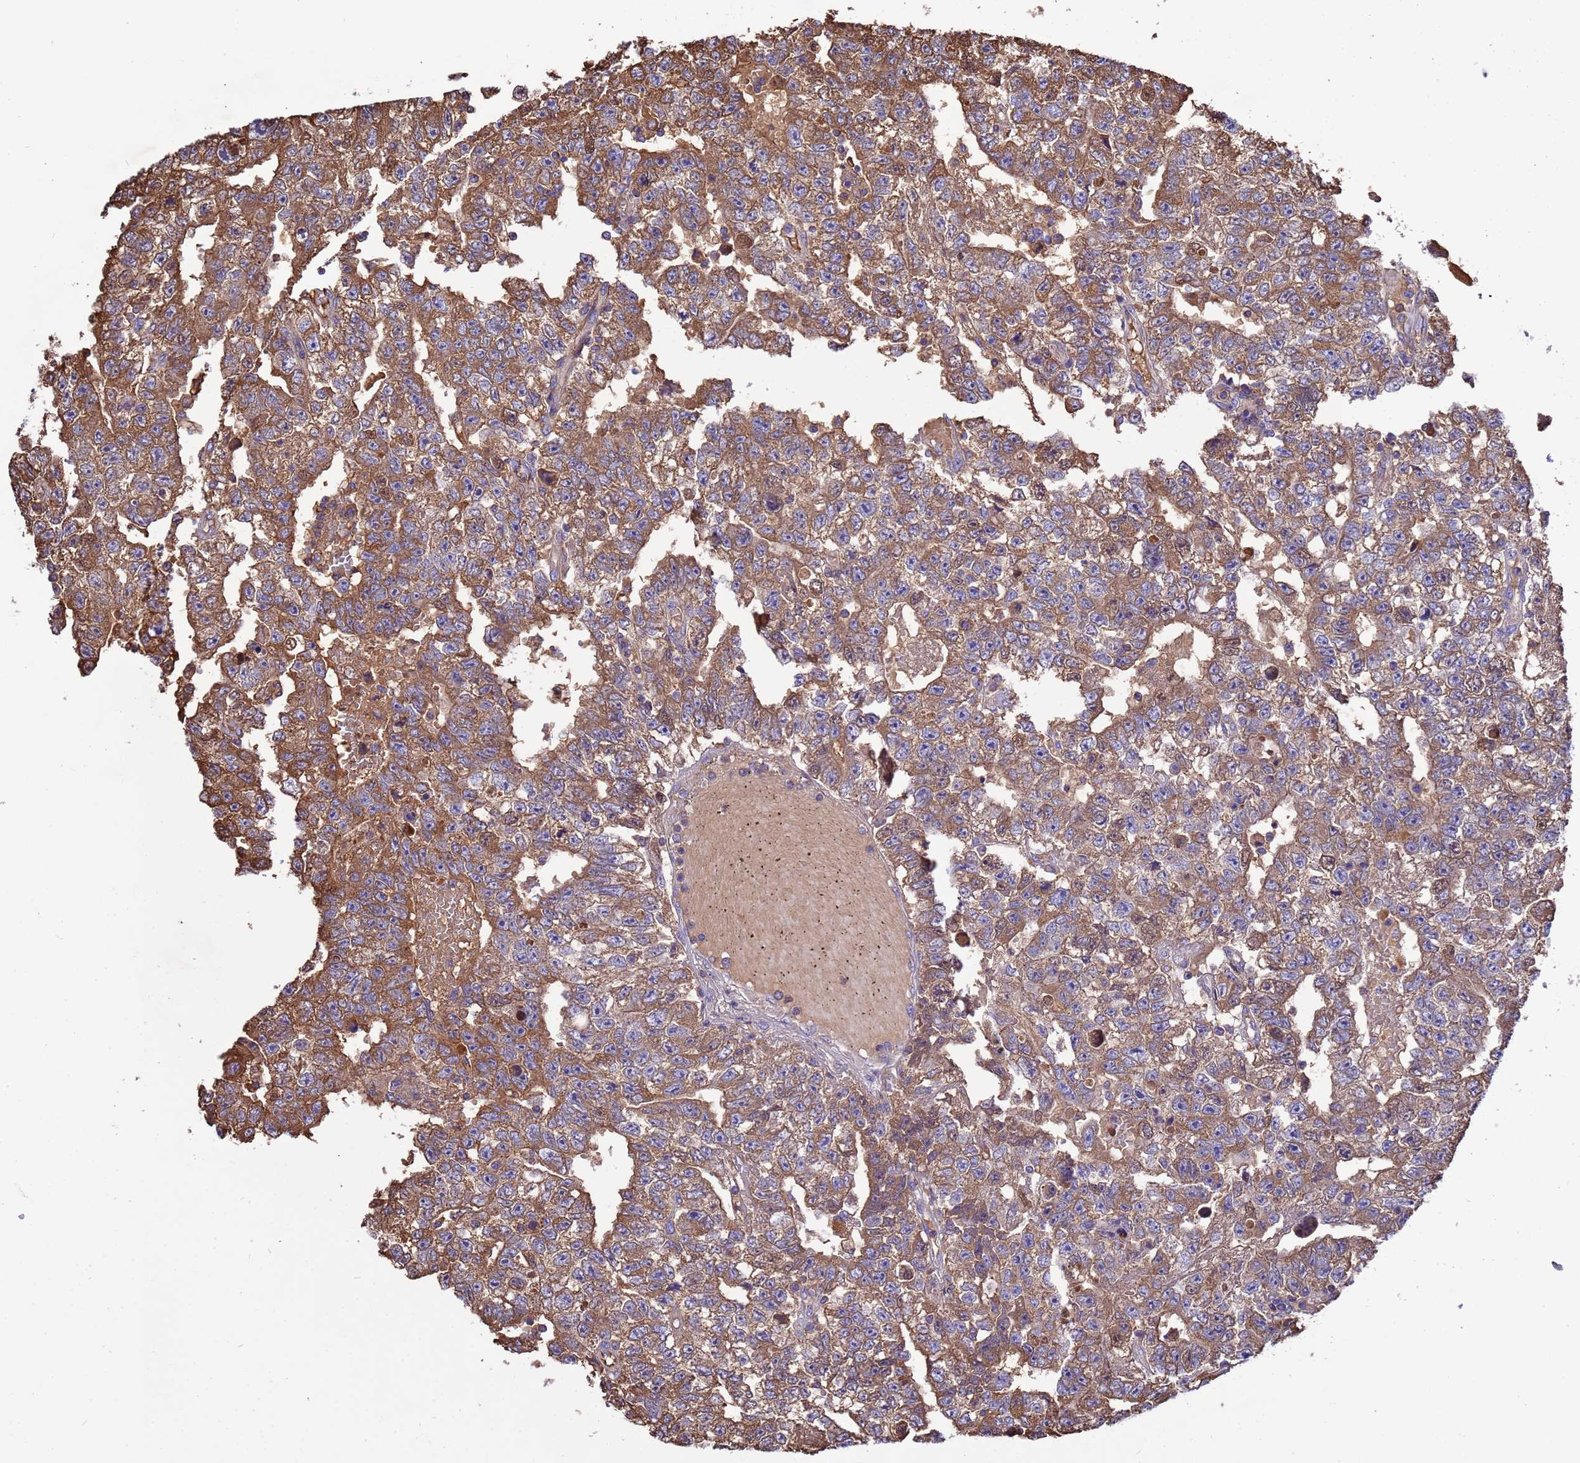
{"staining": {"intensity": "moderate", "quantity": ">75%", "location": "cytoplasmic/membranous"}, "tissue": "testis cancer", "cell_type": "Tumor cells", "image_type": "cancer", "snomed": [{"axis": "morphology", "description": "Carcinoma, Embryonal, NOS"}, {"axis": "topography", "description": "Testis"}], "caption": "Embryonal carcinoma (testis) stained for a protein shows moderate cytoplasmic/membranous positivity in tumor cells.", "gene": "GLUD1", "patient": {"sex": "male", "age": 25}}